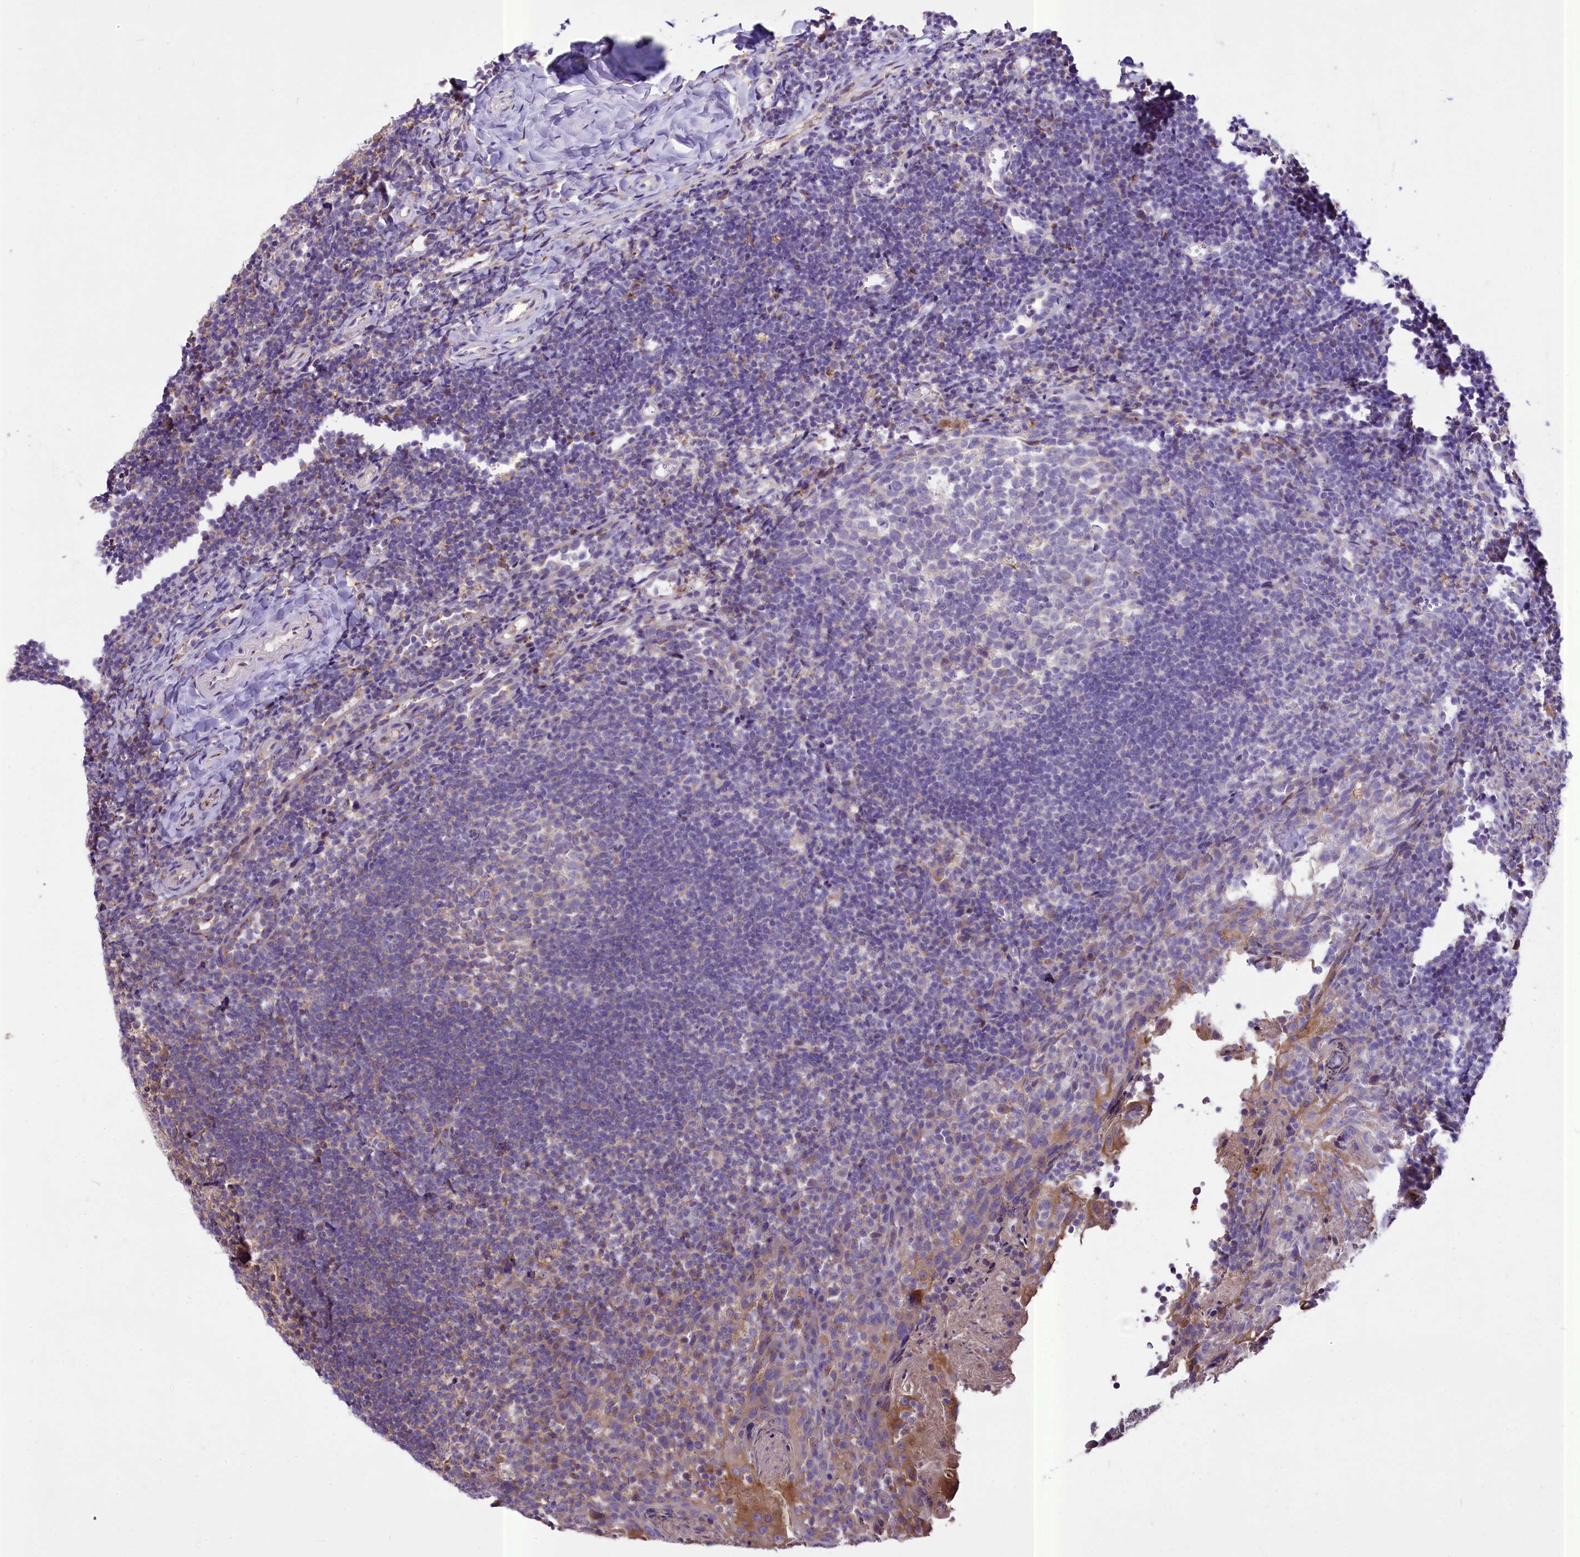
{"staining": {"intensity": "weak", "quantity": "25%-75%", "location": "cytoplasmic/membranous"}, "tissue": "tonsil", "cell_type": "Germinal center cells", "image_type": "normal", "snomed": [{"axis": "morphology", "description": "Normal tissue, NOS"}, {"axis": "topography", "description": "Tonsil"}], "caption": "Benign tonsil reveals weak cytoplasmic/membranous expression in approximately 25%-75% of germinal center cells, visualized by immunohistochemistry.", "gene": "PEMT", "patient": {"sex": "female", "age": 10}}